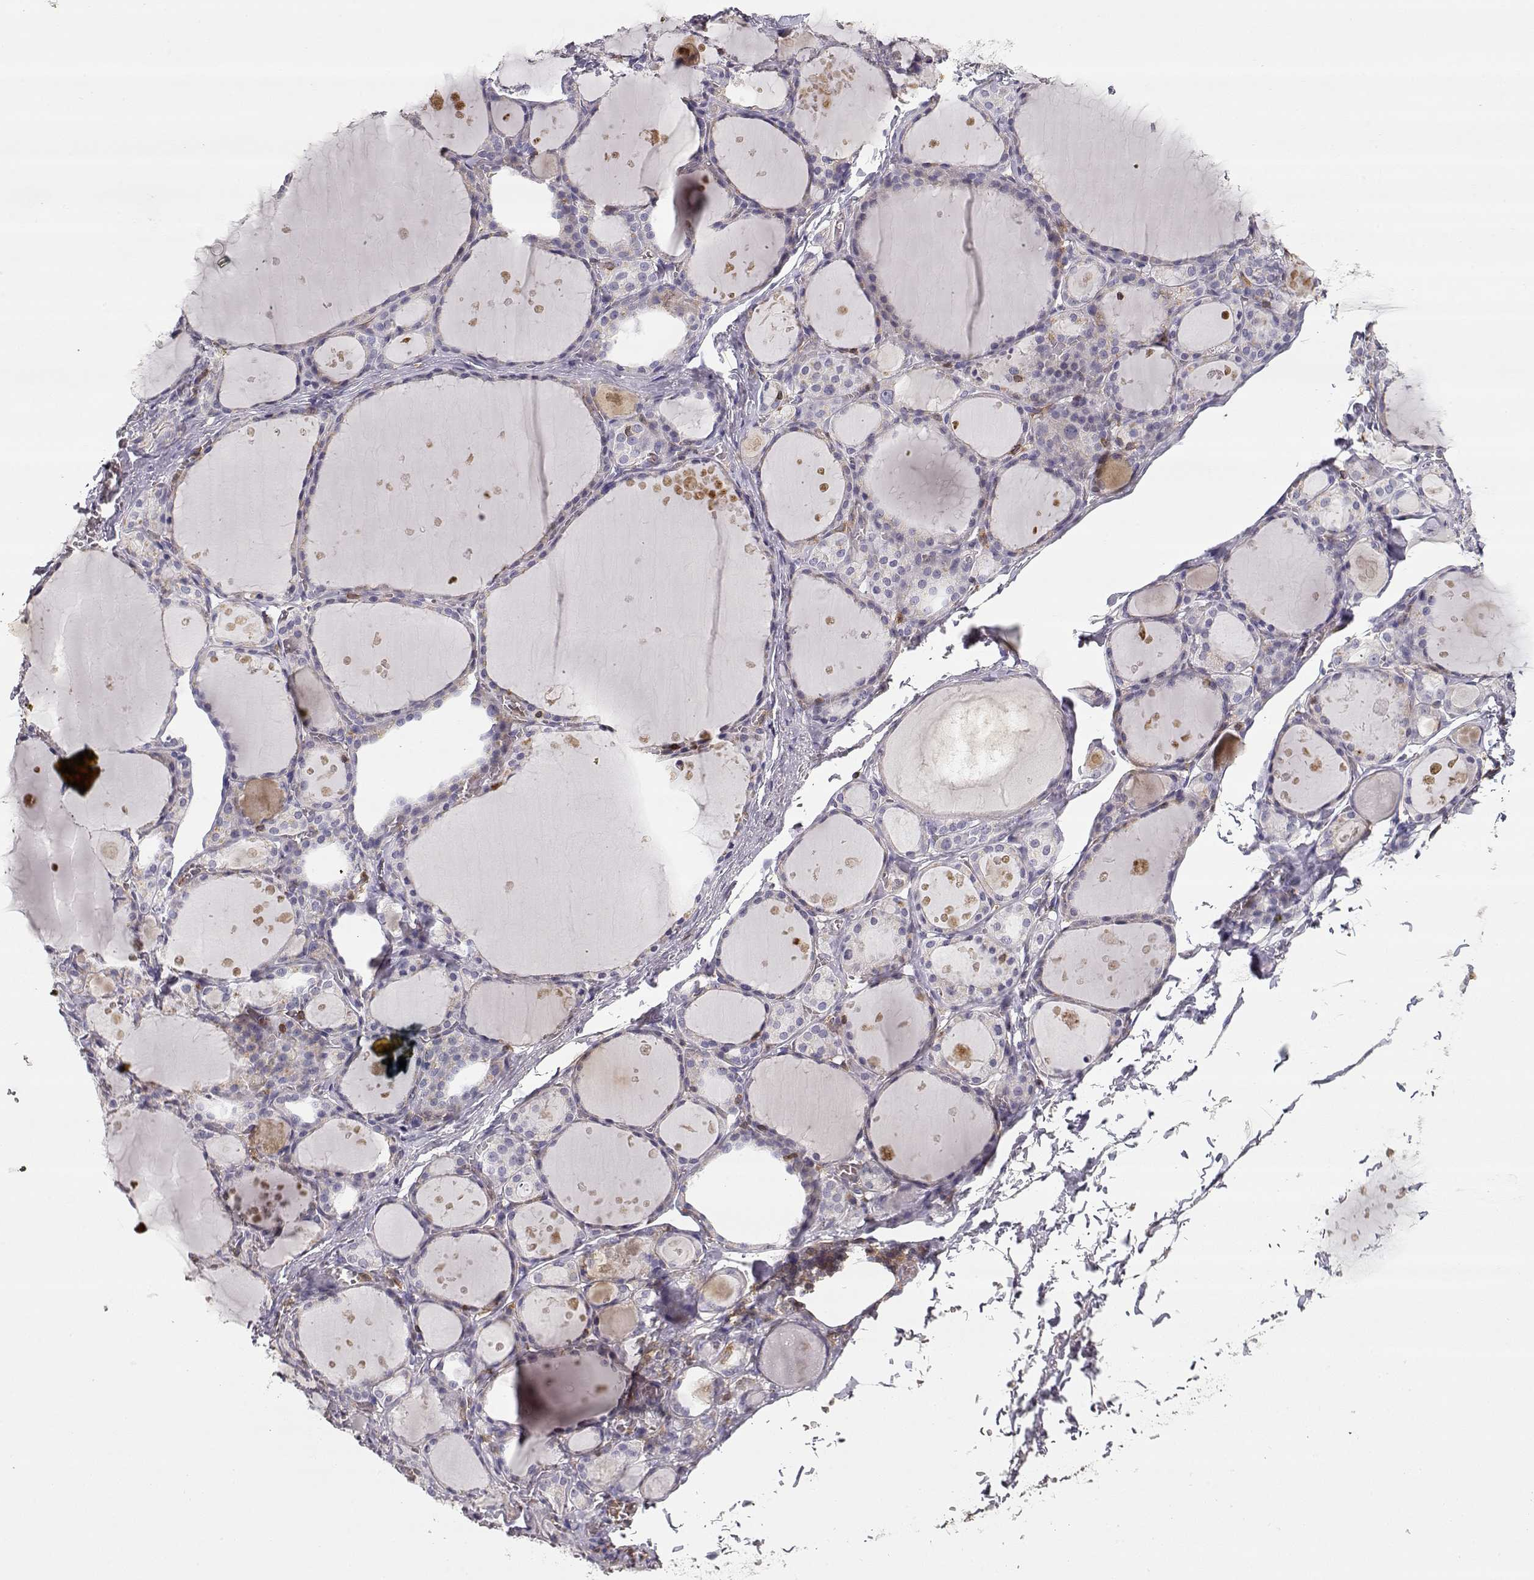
{"staining": {"intensity": "negative", "quantity": "none", "location": "none"}, "tissue": "thyroid gland", "cell_type": "Glandular cells", "image_type": "normal", "snomed": [{"axis": "morphology", "description": "Normal tissue, NOS"}, {"axis": "topography", "description": "Thyroid gland"}], "caption": "This histopathology image is of benign thyroid gland stained with immunohistochemistry to label a protein in brown with the nuclei are counter-stained blue. There is no expression in glandular cells.", "gene": "VAV1", "patient": {"sex": "male", "age": 68}}